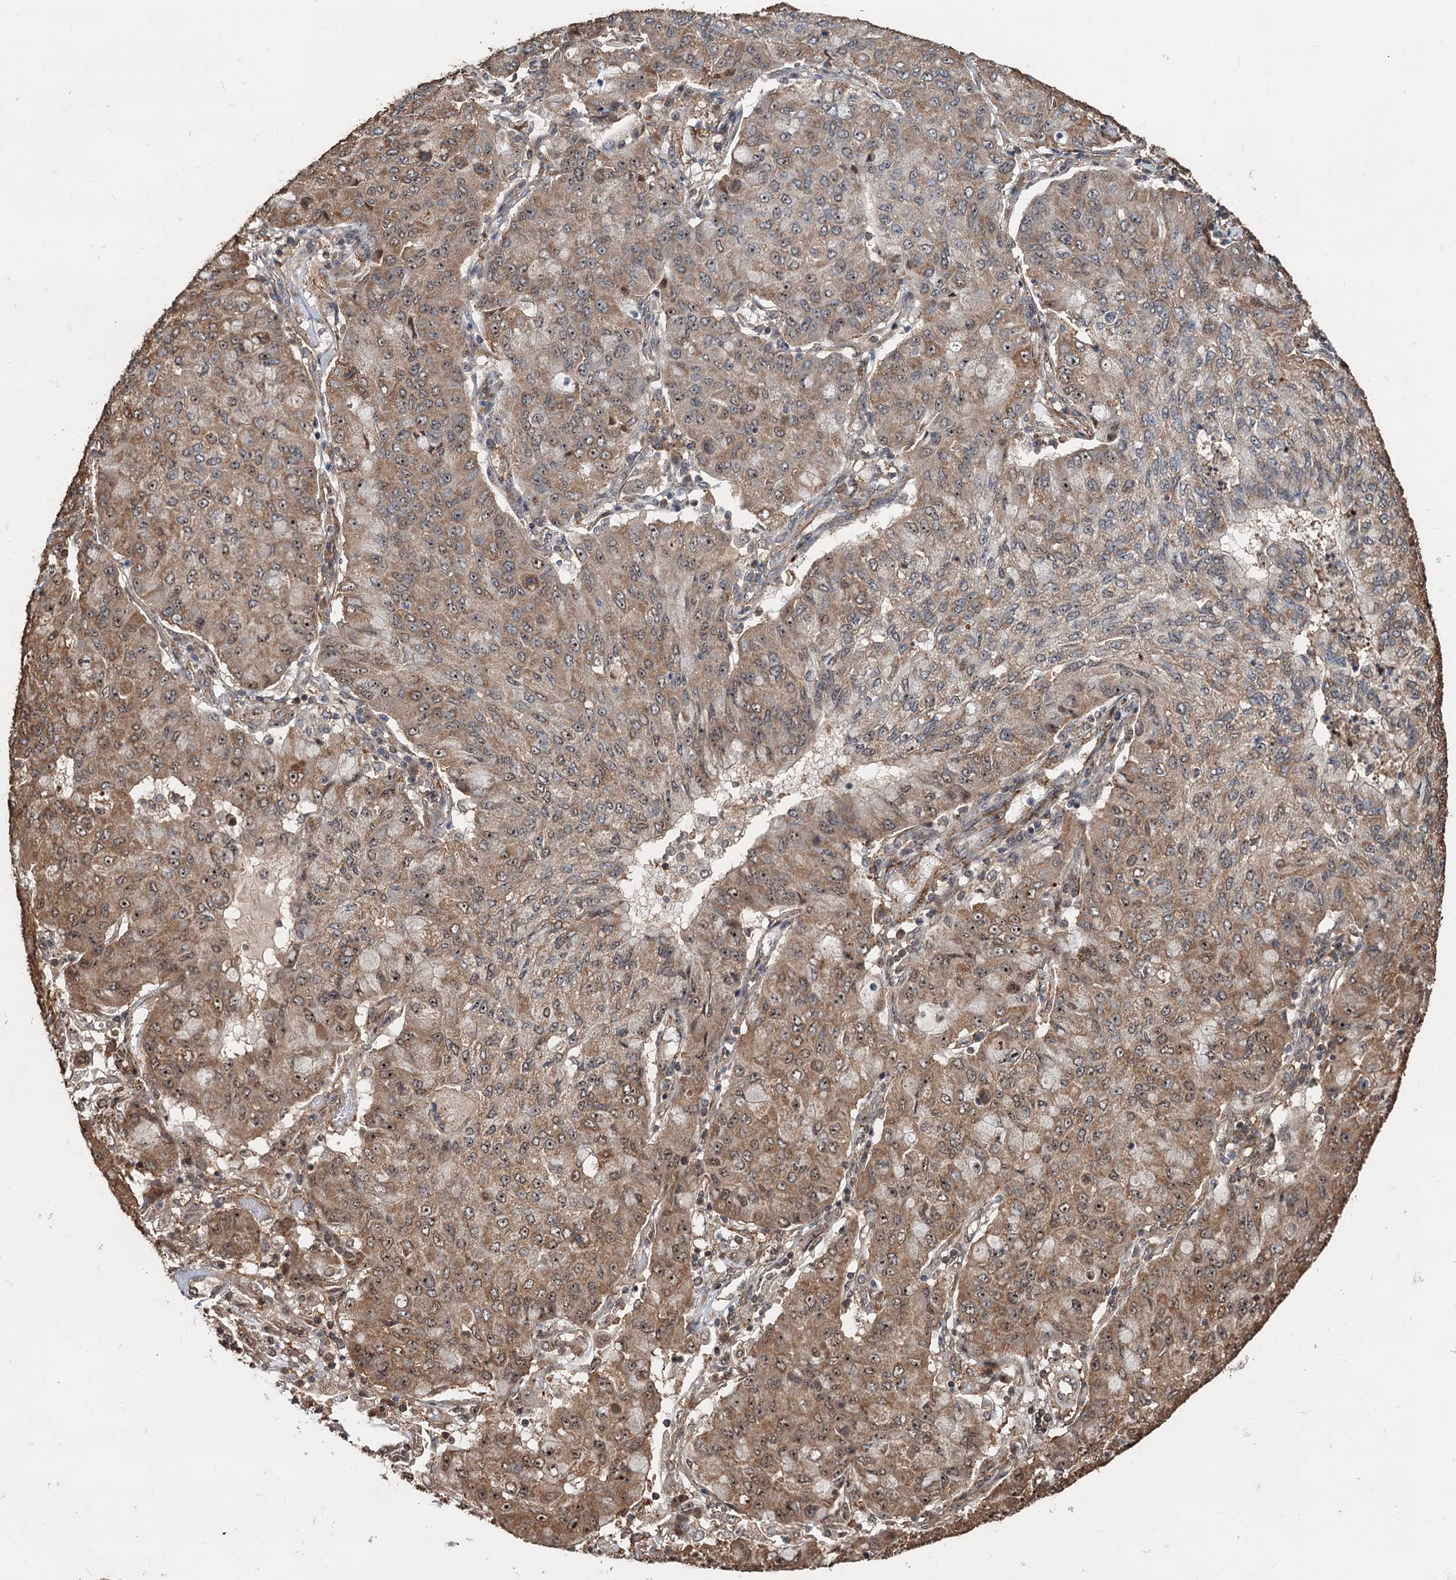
{"staining": {"intensity": "moderate", "quantity": ">75%", "location": "cytoplasmic/membranous,nuclear"}, "tissue": "lung cancer", "cell_type": "Tumor cells", "image_type": "cancer", "snomed": [{"axis": "morphology", "description": "Squamous cell carcinoma, NOS"}, {"axis": "topography", "description": "Lung"}], "caption": "Protein staining demonstrates moderate cytoplasmic/membranous and nuclear positivity in approximately >75% of tumor cells in lung cancer.", "gene": "TMA16", "patient": {"sex": "male", "age": 74}}